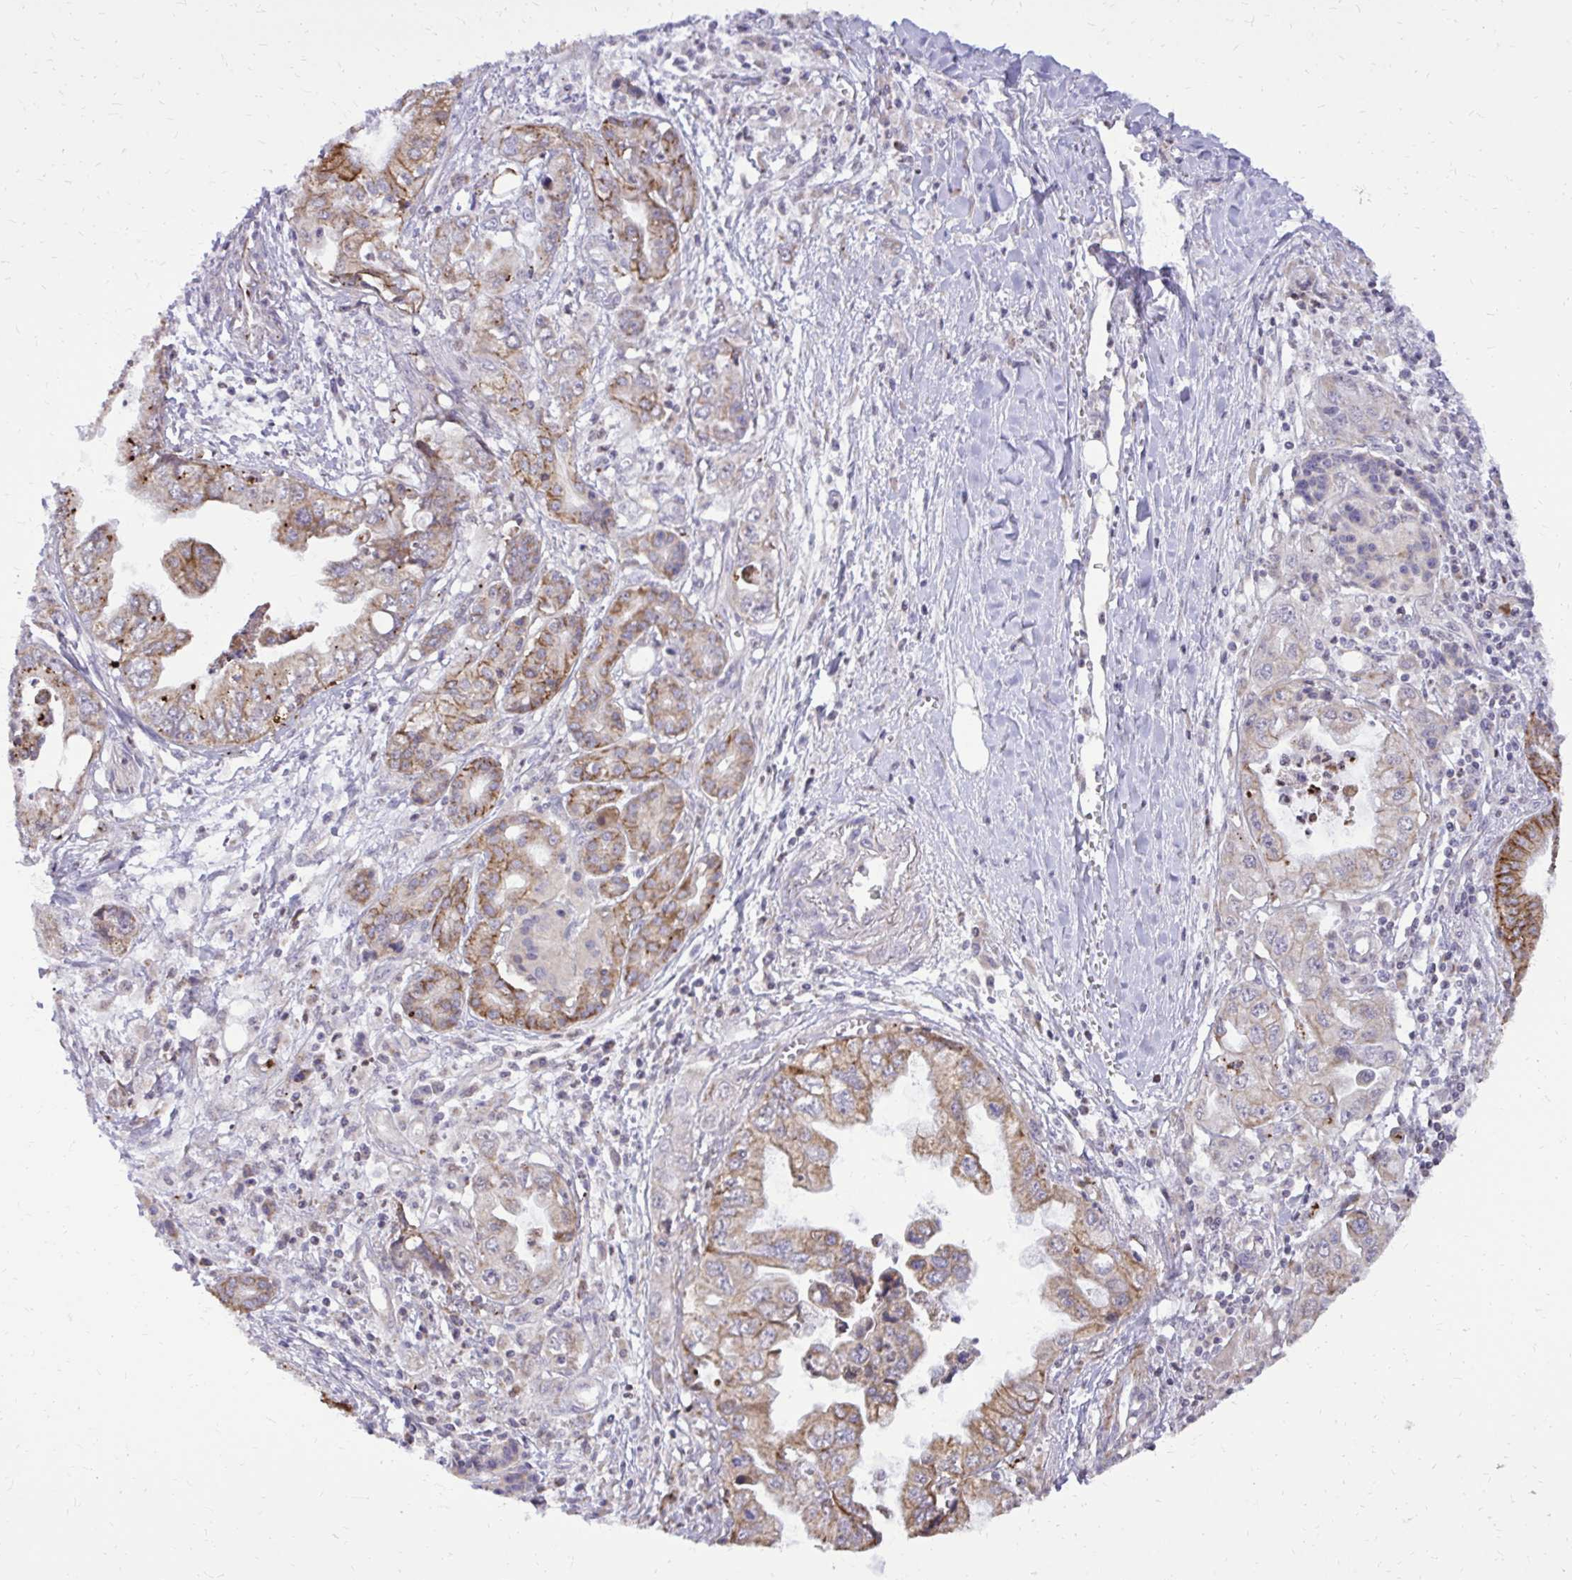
{"staining": {"intensity": "weak", "quantity": "25%-75%", "location": "cytoplasmic/membranous"}, "tissue": "pancreatic cancer", "cell_type": "Tumor cells", "image_type": "cancer", "snomed": [{"axis": "morphology", "description": "Adenocarcinoma, NOS"}, {"axis": "topography", "description": "Pancreas"}], "caption": "Weak cytoplasmic/membranous protein positivity is present in approximately 25%-75% of tumor cells in pancreatic cancer.", "gene": "ABCC3", "patient": {"sex": "male", "age": 68}}